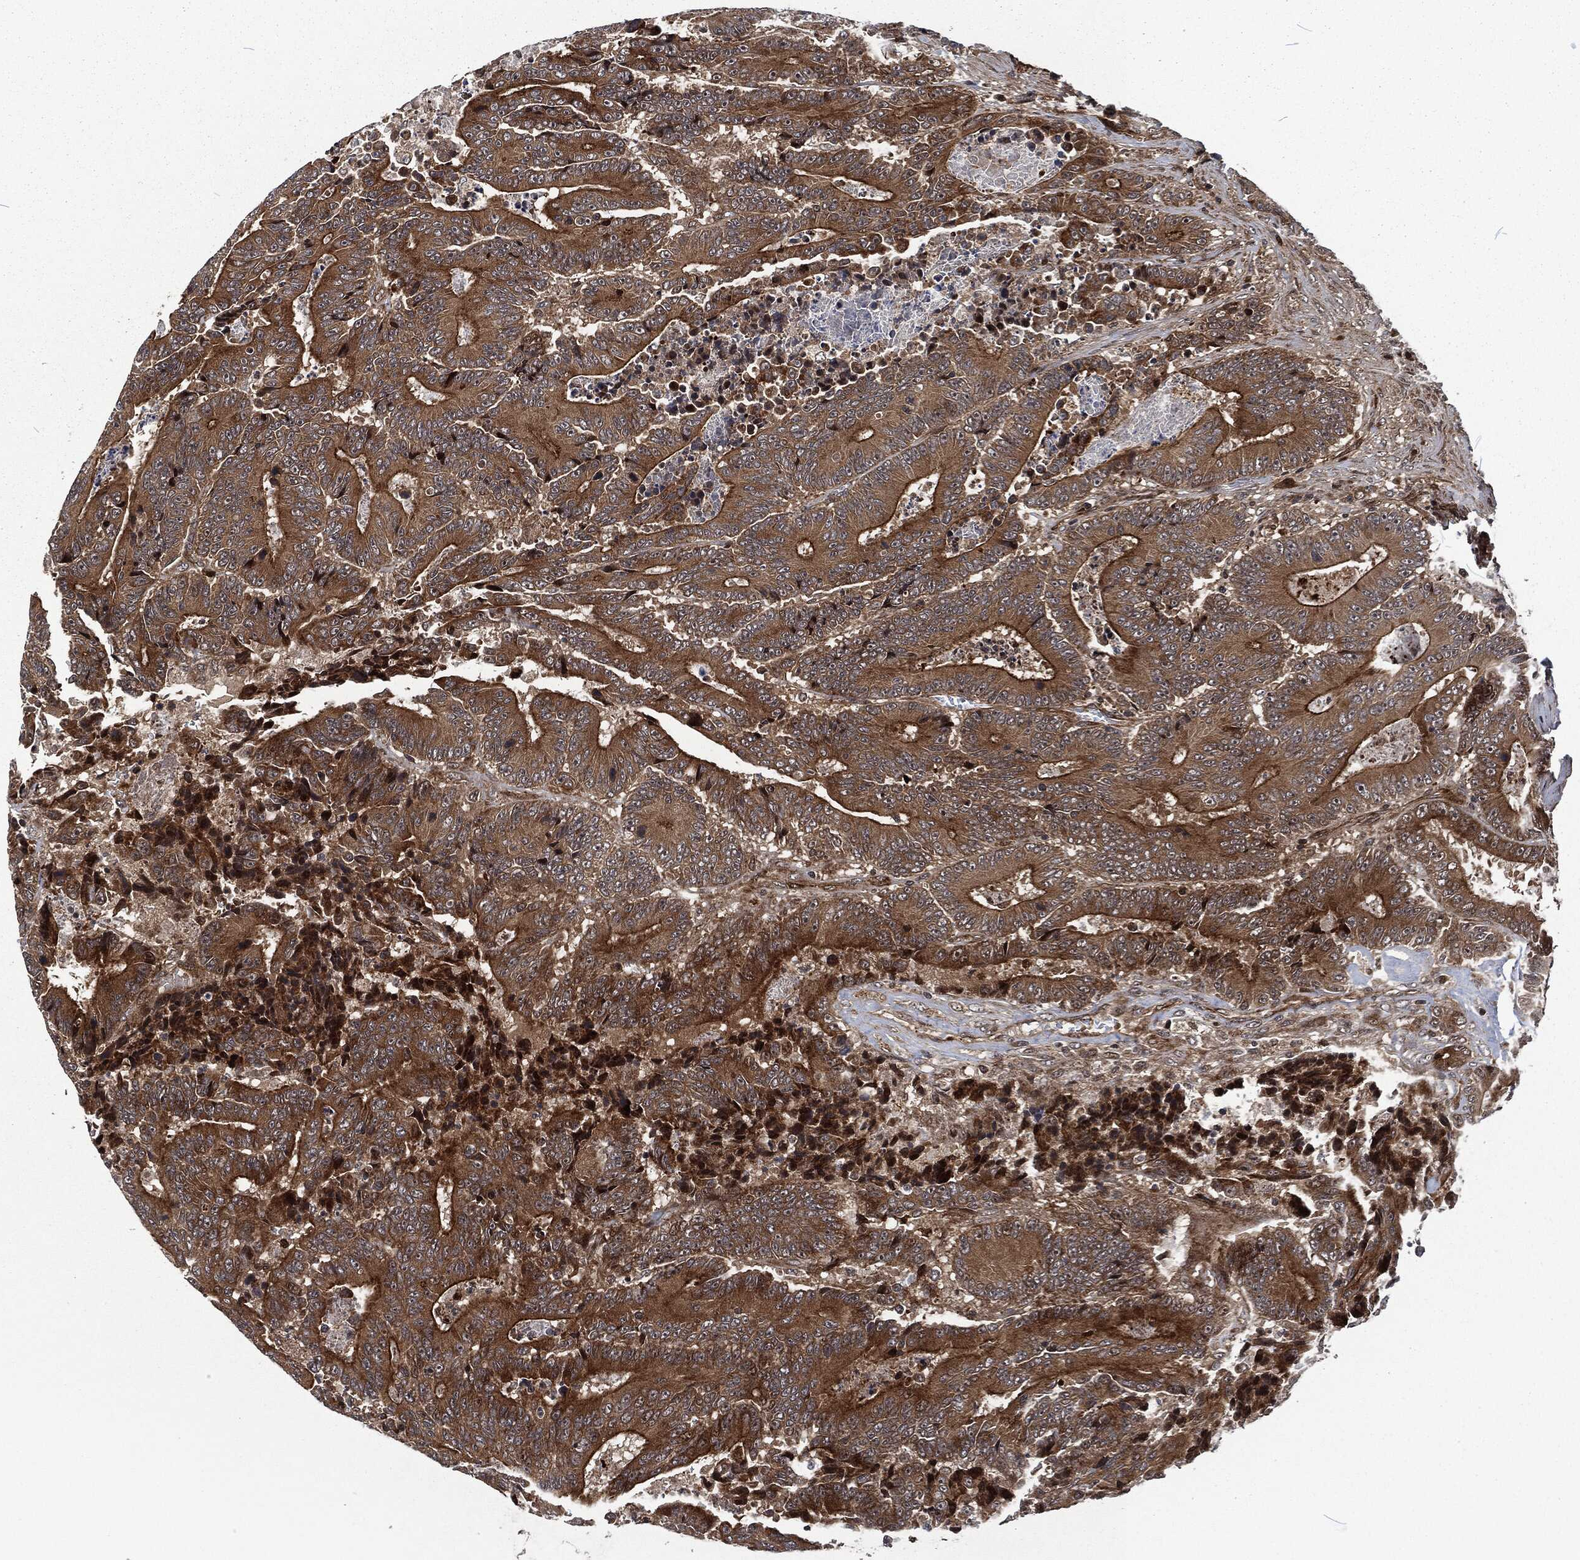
{"staining": {"intensity": "strong", "quantity": "25%-75%", "location": "cytoplasmic/membranous"}, "tissue": "colorectal cancer", "cell_type": "Tumor cells", "image_type": "cancer", "snomed": [{"axis": "morphology", "description": "Adenocarcinoma, NOS"}, {"axis": "topography", "description": "Colon"}], "caption": "Immunohistochemical staining of human colorectal cancer (adenocarcinoma) demonstrates strong cytoplasmic/membranous protein expression in about 25%-75% of tumor cells.", "gene": "CMPK2", "patient": {"sex": "male", "age": 83}}